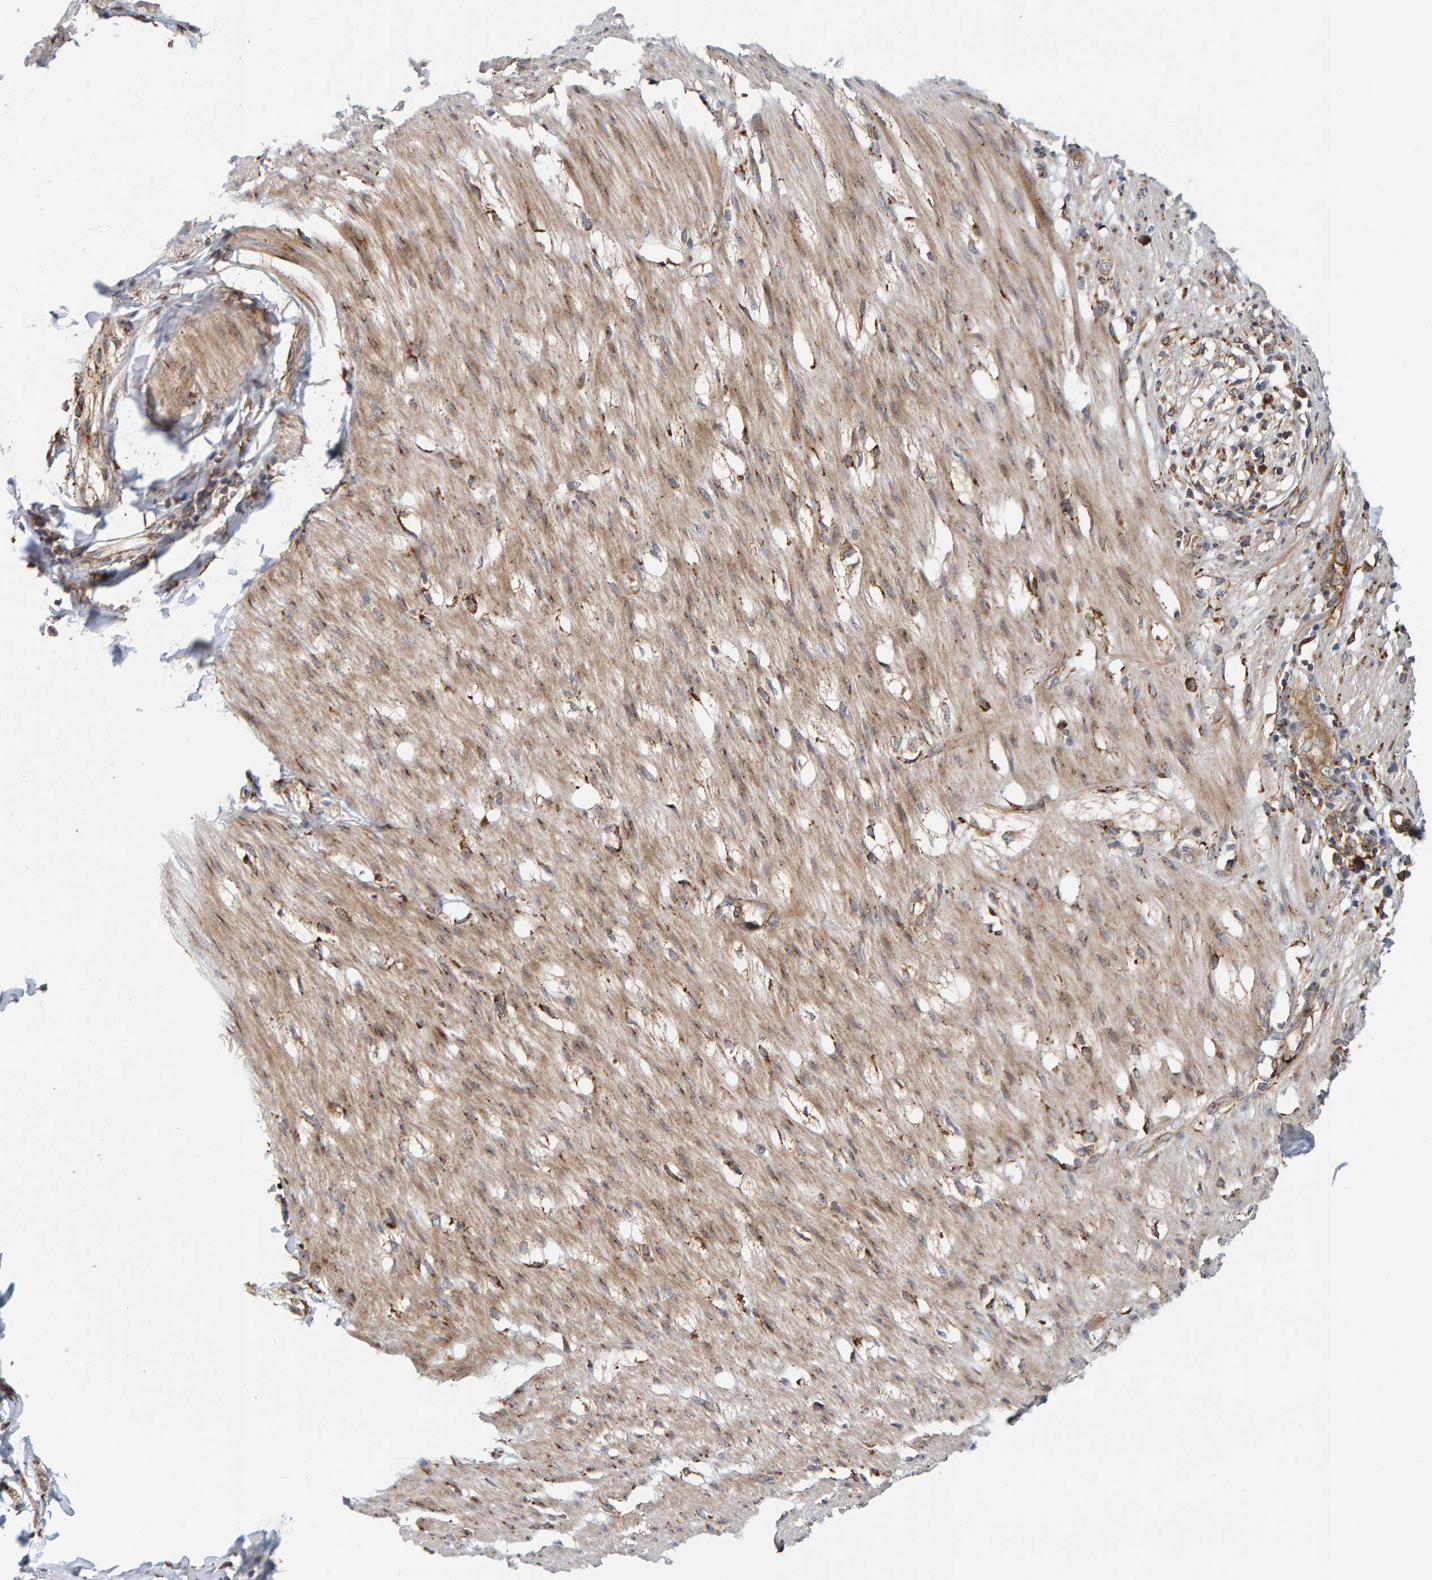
{"staining": {"intensity": "moderate", "quantity": ">75%", "location": "cytoplasmic/membranous"}, "tissue": "smooth muscle", "cell_type": "Smooth muscle cells", "image_type": "normal", "snomed": [{"axis": "morphology", "description": "Normal tissue, NOS"}, {"axis": "morphology", "description": "Adenocarcinoma, NOS"}, {"axis": "topography", "description": "Smooth muscle"}, {"axis": "topography", "description": "Colon"}], "caption": "A brown stain labels moderate cytoplasmic/membranous staining of a protein in smooth muscle cells of normal smooth muscle.", "gene": "BAIAP2", "patient": {"sex": "male", "age": 14}}